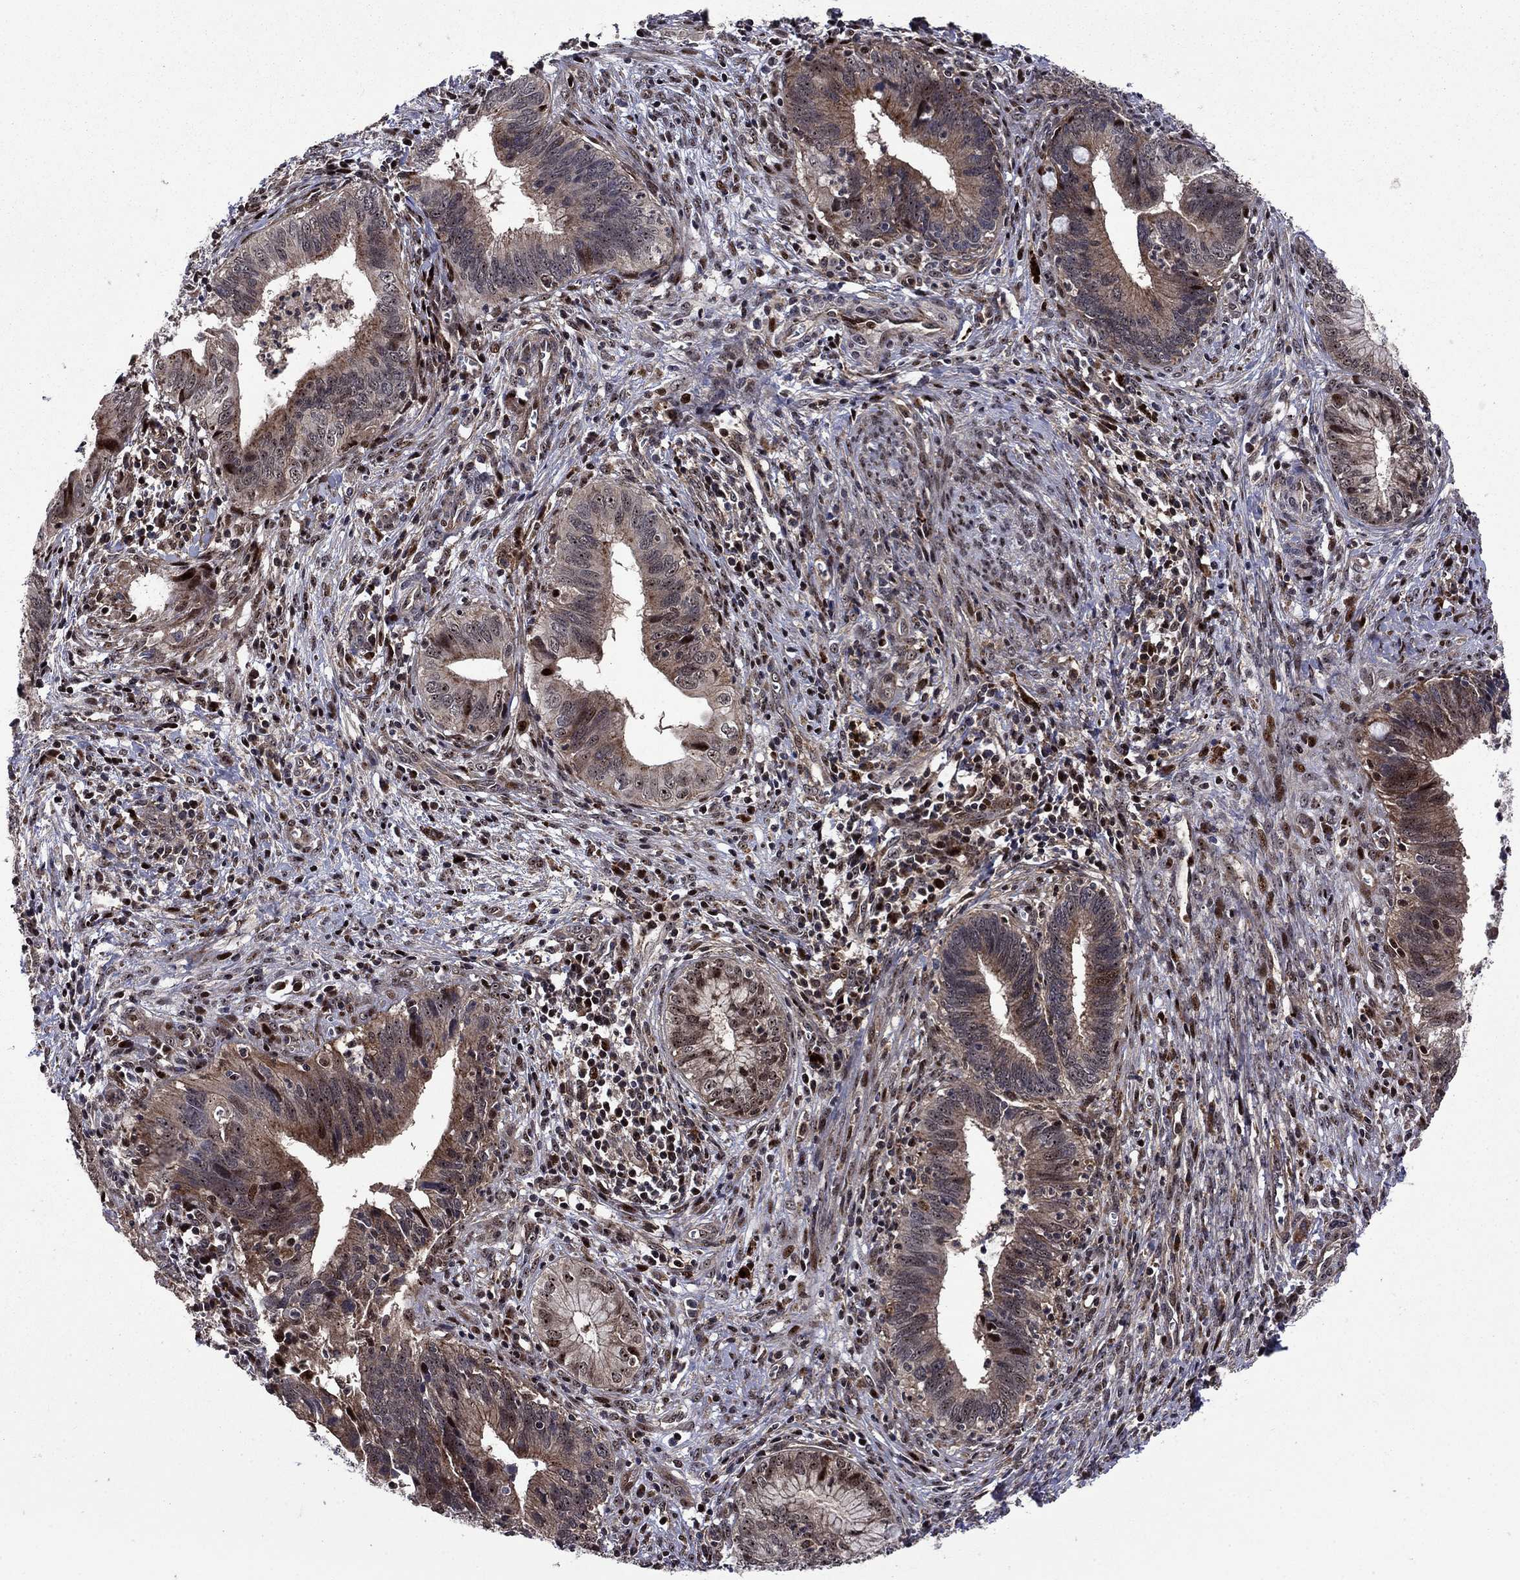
{"staining": {"intensity": "moderate", "quantity": "<25%", "location": "cytoplasmic/membranous"}, "tissue": "cervical cancer", "cell_type": "Tumor cells", "image_type": "cancer", "snomed": [{"axis": "morphology", "description": "Adenocarcinoma, NOS"}, {"axis": "topography", "description": "Cervix"}], "caption": "Cervical cancer (adenocarcinoma) stained with a protein marker exhibits moderate staining in tumor cells.", "gene": "AGTPBP1", "patient": {"sex": "female", "age": 42}}